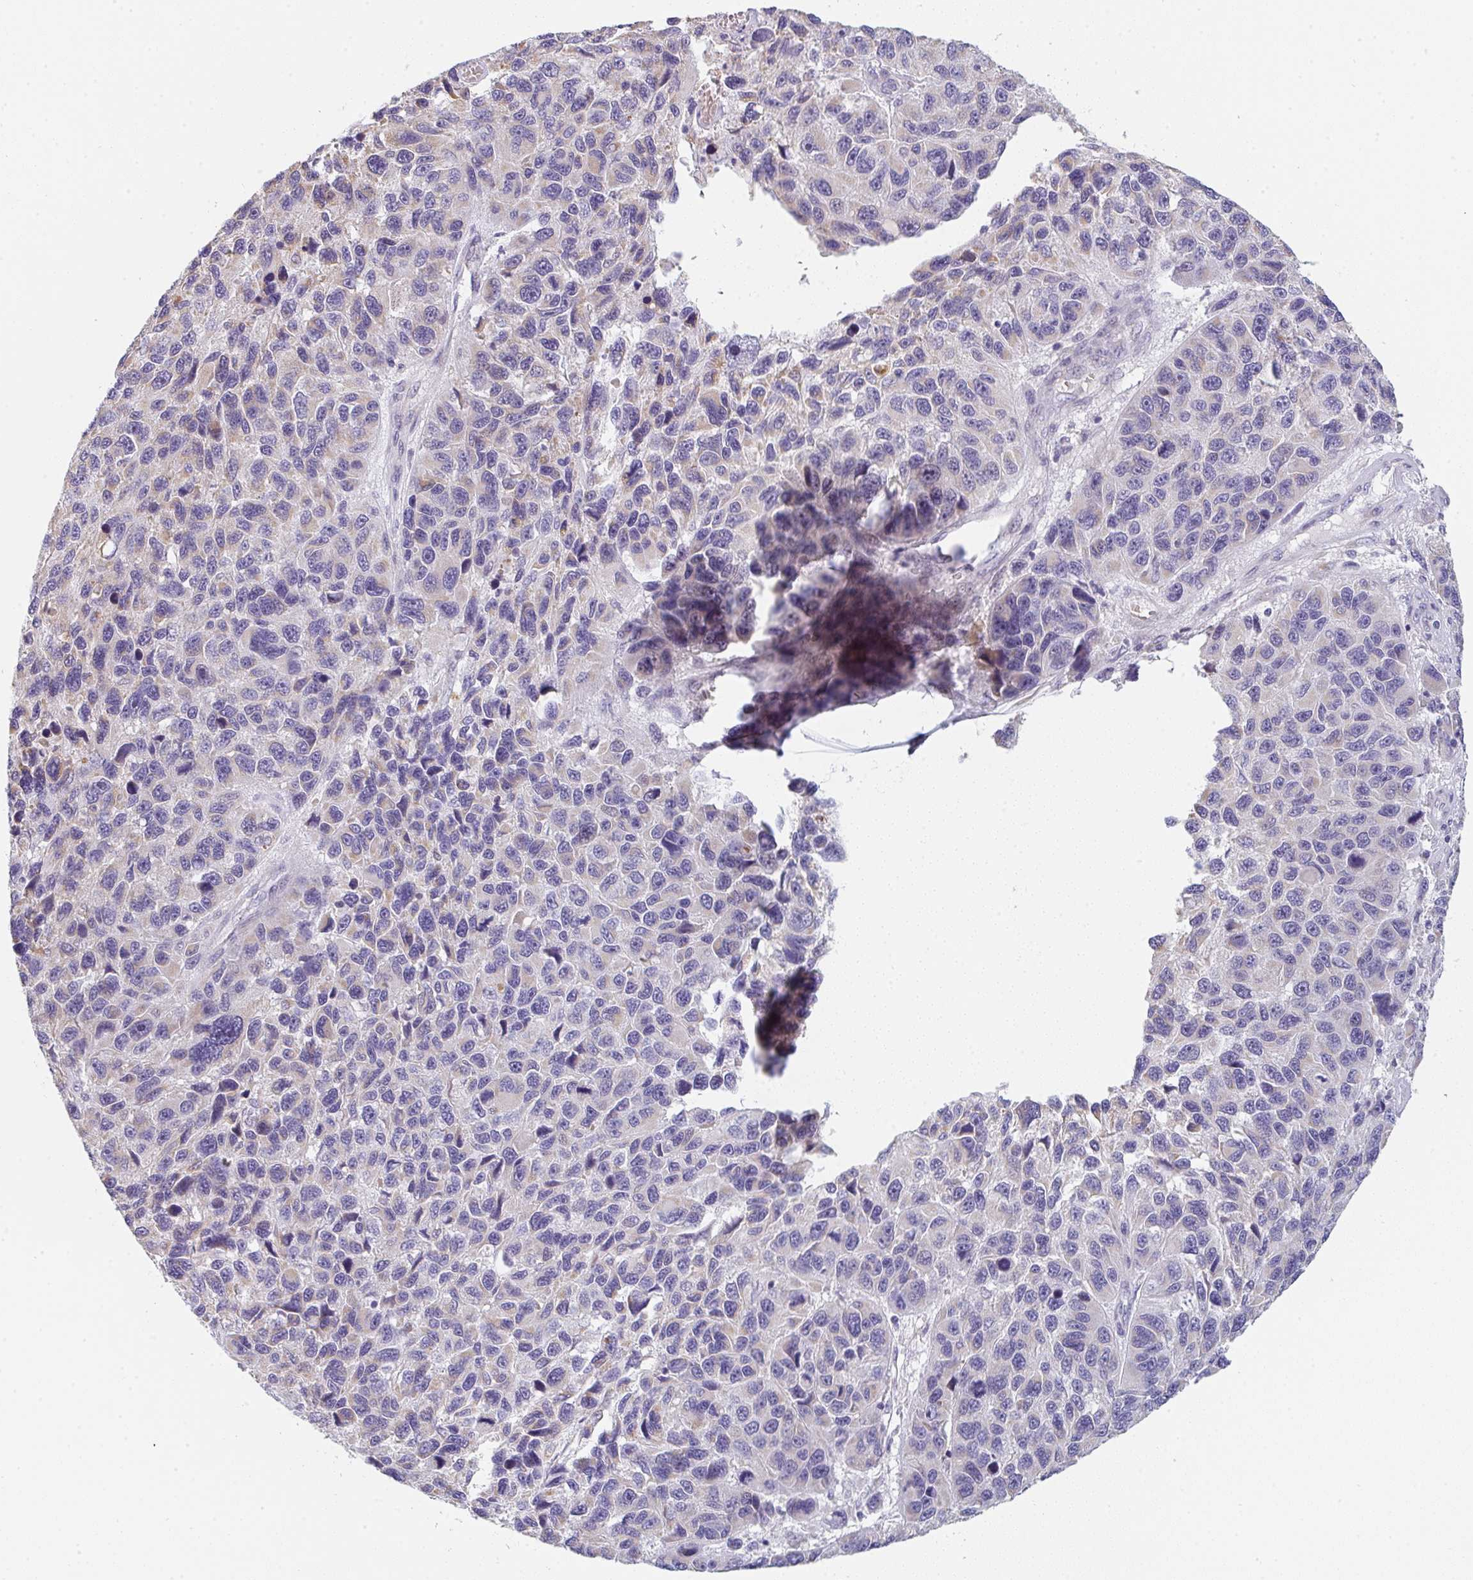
{"staining": {"intensity": "moderate", "quantity": "<25%", "location": "cytoplasmic/membranous"}, "tissue": "melanoma", "cell_type": "Tumor cells", "image_type": "cancer", "snomed": [{"axis": "morphology", "description": "Malignant melanoma, NOS"}, {"axis": "topography", "description": "Skin"}], "caption": "A low amount of moderate cytoplasmic/membranous staining is identified in about <25% of tumor cells in malignant melanoma tissue.", "gene": "CACNA1S", "patient": {"sex": "male", "age": 53}}